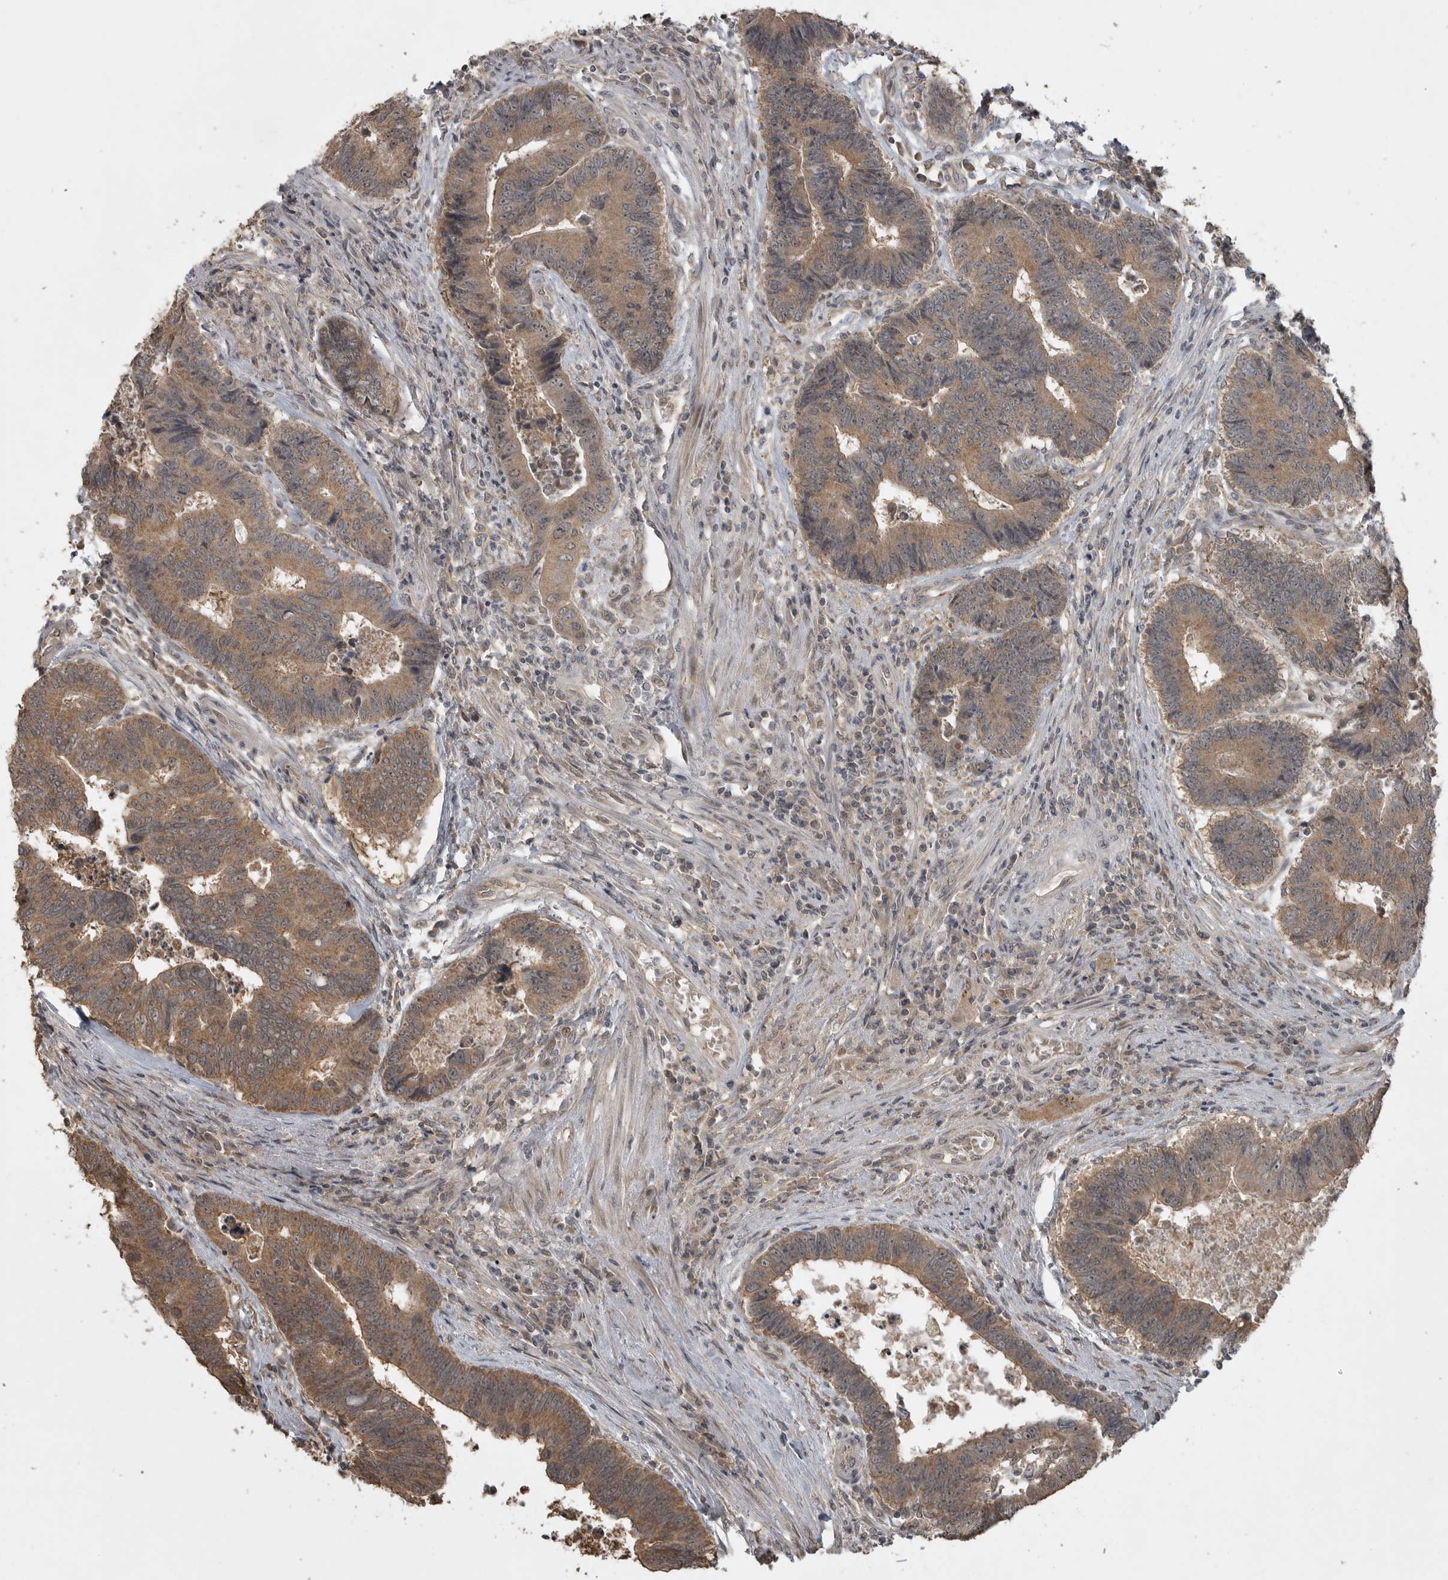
{"staining": {"intensity": "moderate", "quantity": ">75%", "location": "cytoplasmic/membranous"}, "tissue": "colorectal cancer", "cell_type": "Tumor cells", "image_type": "cancer", "snomed": [{"axis": "morphology", "description": "Adenocarcinoma, NOS"}, {"axis": "topography", "description": "Rectum"}], "caption": "An image of human colorectal adenocarcinoma stained for a protein reveals moderate cytoplasmic/membranous brown staining in tumor cells.", "gene": "LLGL1", "patient": {"sex": "male", "age": 84}}